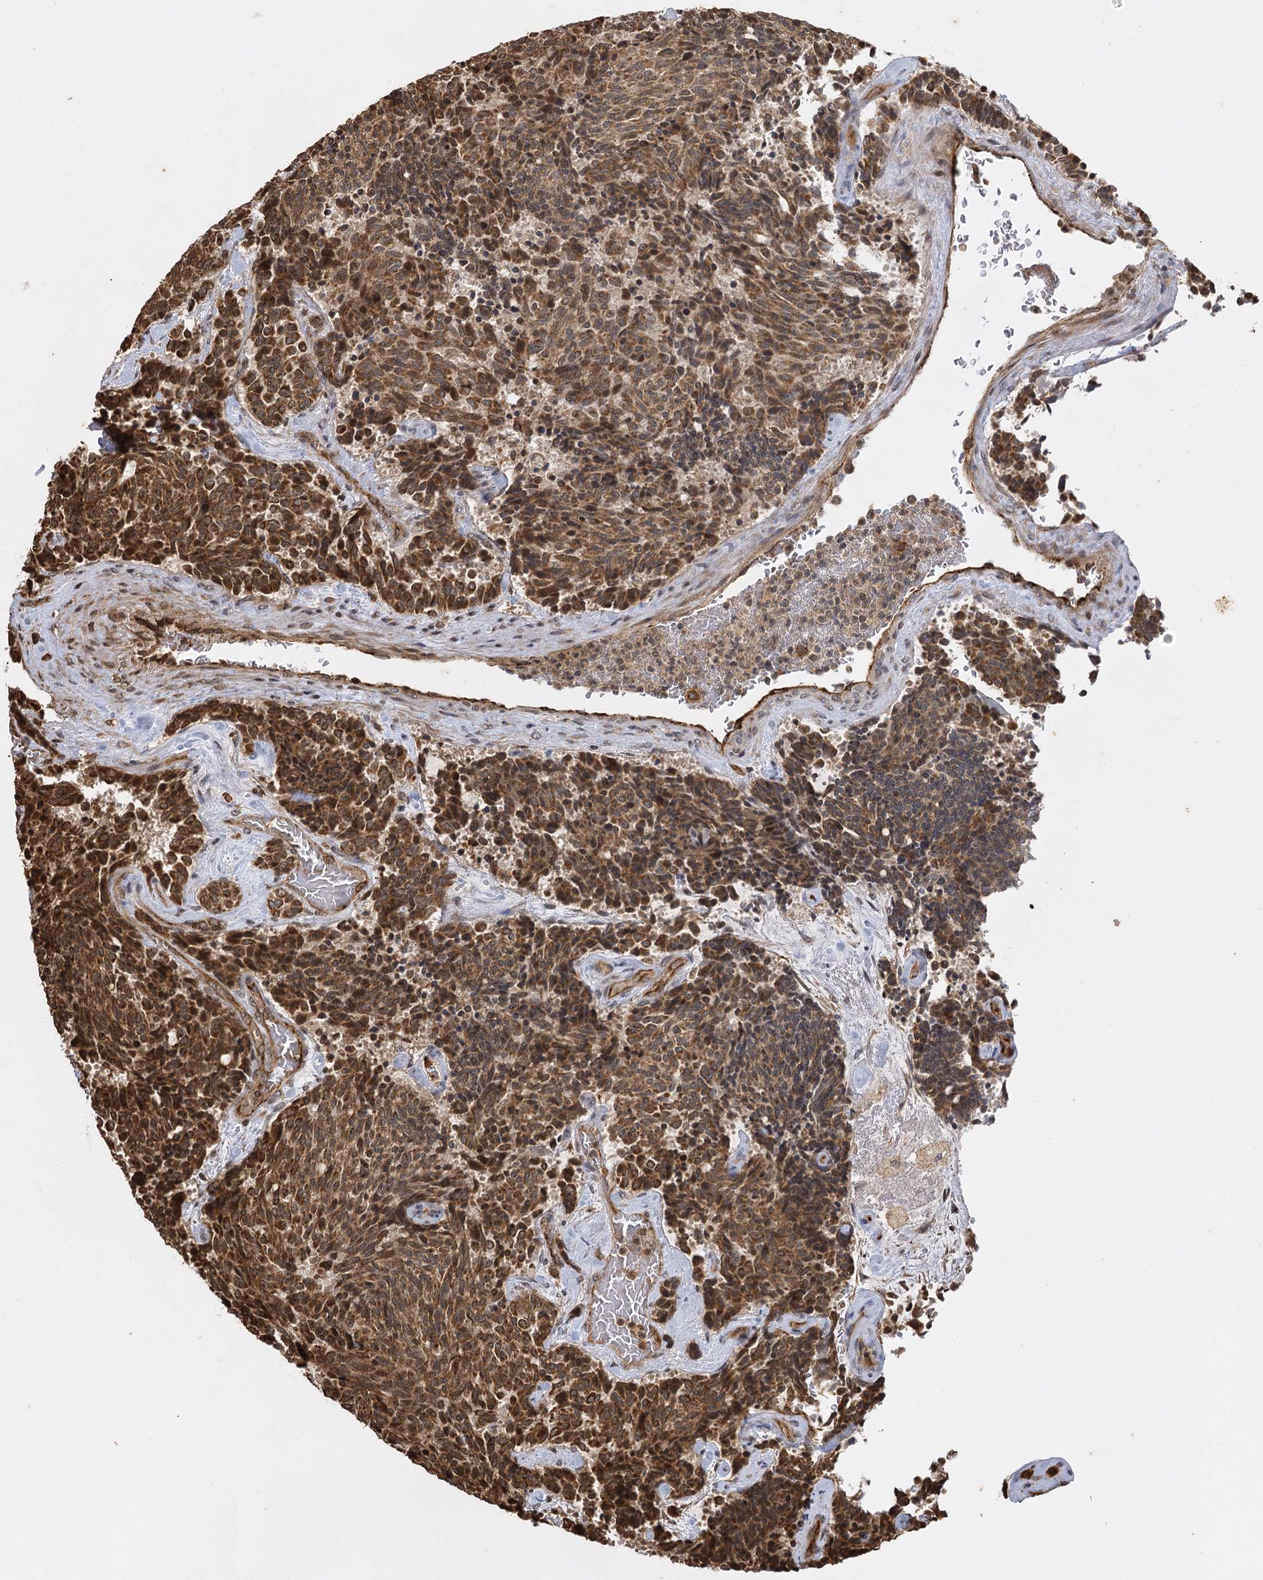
{"staining": {"intensity": "moderate", "quantity": ">75%", "location": "cytoplasmic/membranous"}, "tissue": "carcinoid", "cell_type": "Tumor cells", "image_type": "cancer", "snomed": [{"axis": "morphology", "description": "Carcinoid, malignant, NOS"}, {"axis": "topography", "description": "Pancreas"}], "caption": "Tumor cells show moderate cytoplasmic/membranous positivity in about >75% of cells in carcinoid.", "gene": "IL11RA", "patient": {"sex": "female", "age": 54}}